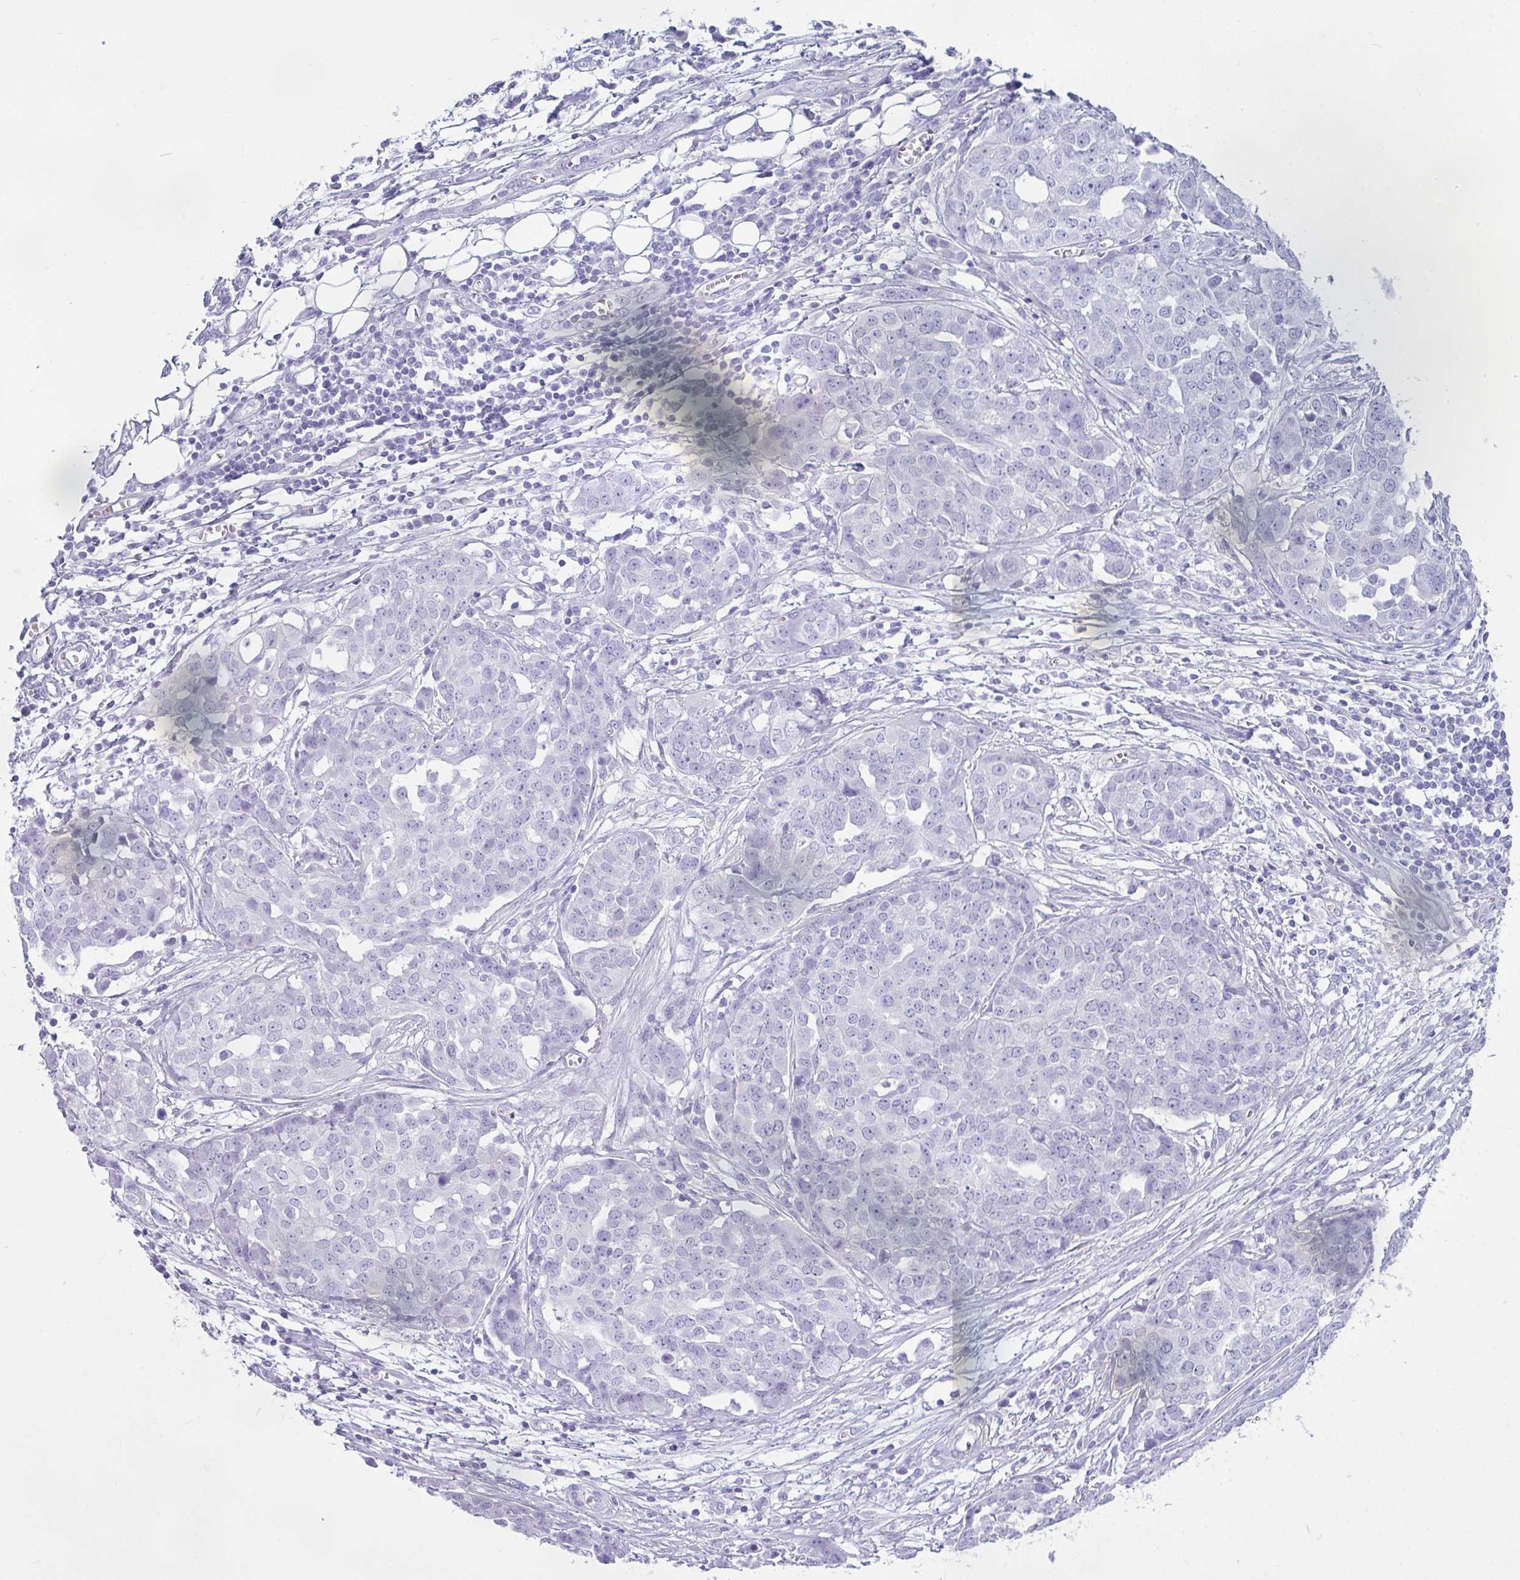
{"staining": {"intensity": "negative", "quantity": "none", "location": "none"}, "tissue": "ovarian cancer", "cell_type": "Tumor cells", "image_type": "cancer", "snomed": [{"axis": "morphology", "description": "Cystadenocarcinoma, serous, NOS"}, {"axis": "topography", "description": "Soft tissue"}, {"axis": "topography", "description": "Ovary"}], "caption": "IHC photomicrograph of human ovarian serous cystadenocarcinoma stained for a protein (brown), which shows no expression in tumor cells.", "gene": "RASL10A", "patient": {"sex": "female", "age": 57}}